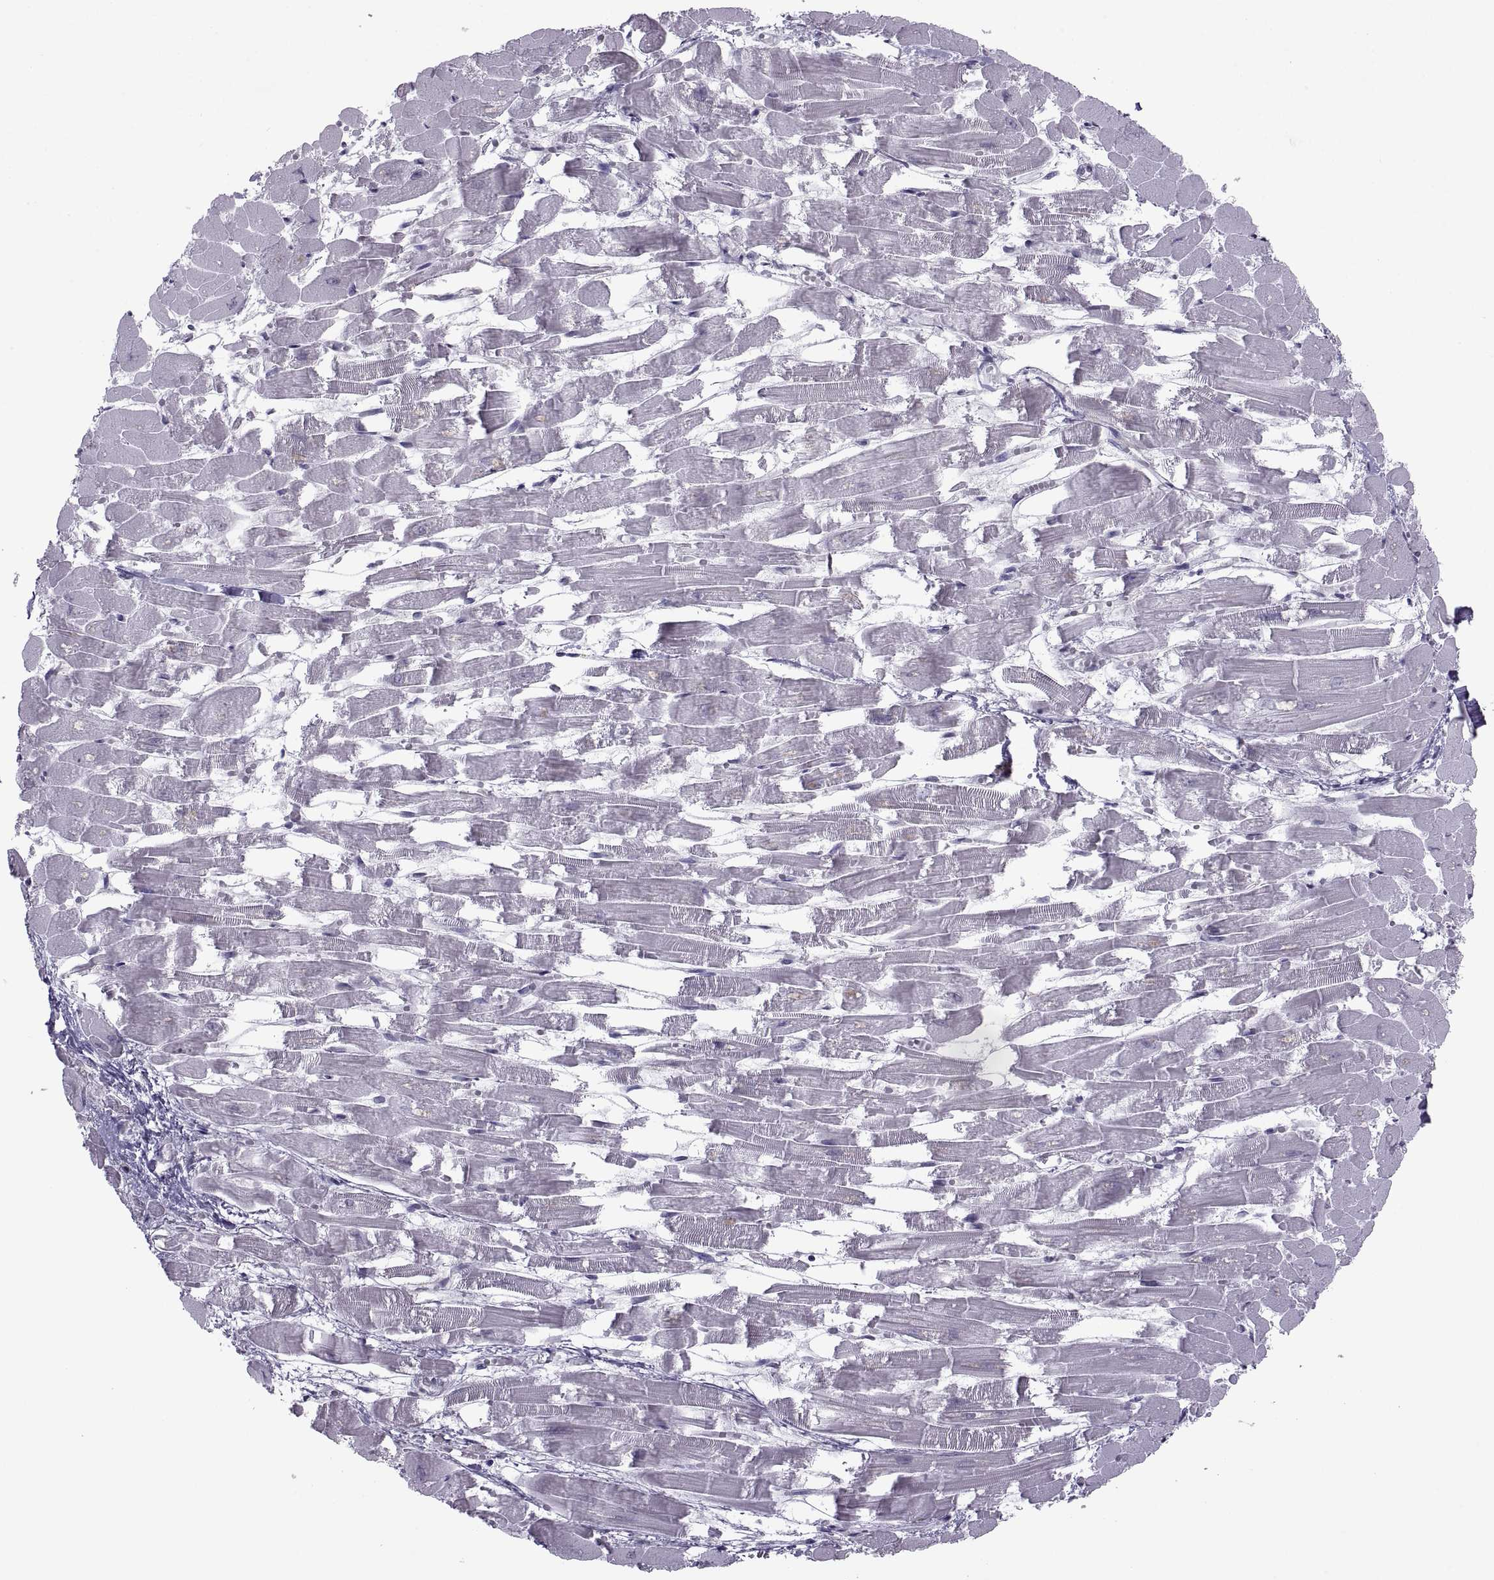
{"staining": {"intensity": "negative", "quantity": "none", "location": "none"}, "tissue": "heart muscle", "cell_type": "Cardiomyocytes", "image_type": "normal", "snomed": [{"axis": "morphology", "description": "Normal tissue, NOS"}, {"axis": "topography", "description": "Heart"}], "caption": "This is an immunohistochemistry image of benign heart muscle. There is no expression in cardiomyocytes.", "gene": "ASIC2", "patient": {"sex": "female", "age": 52}}